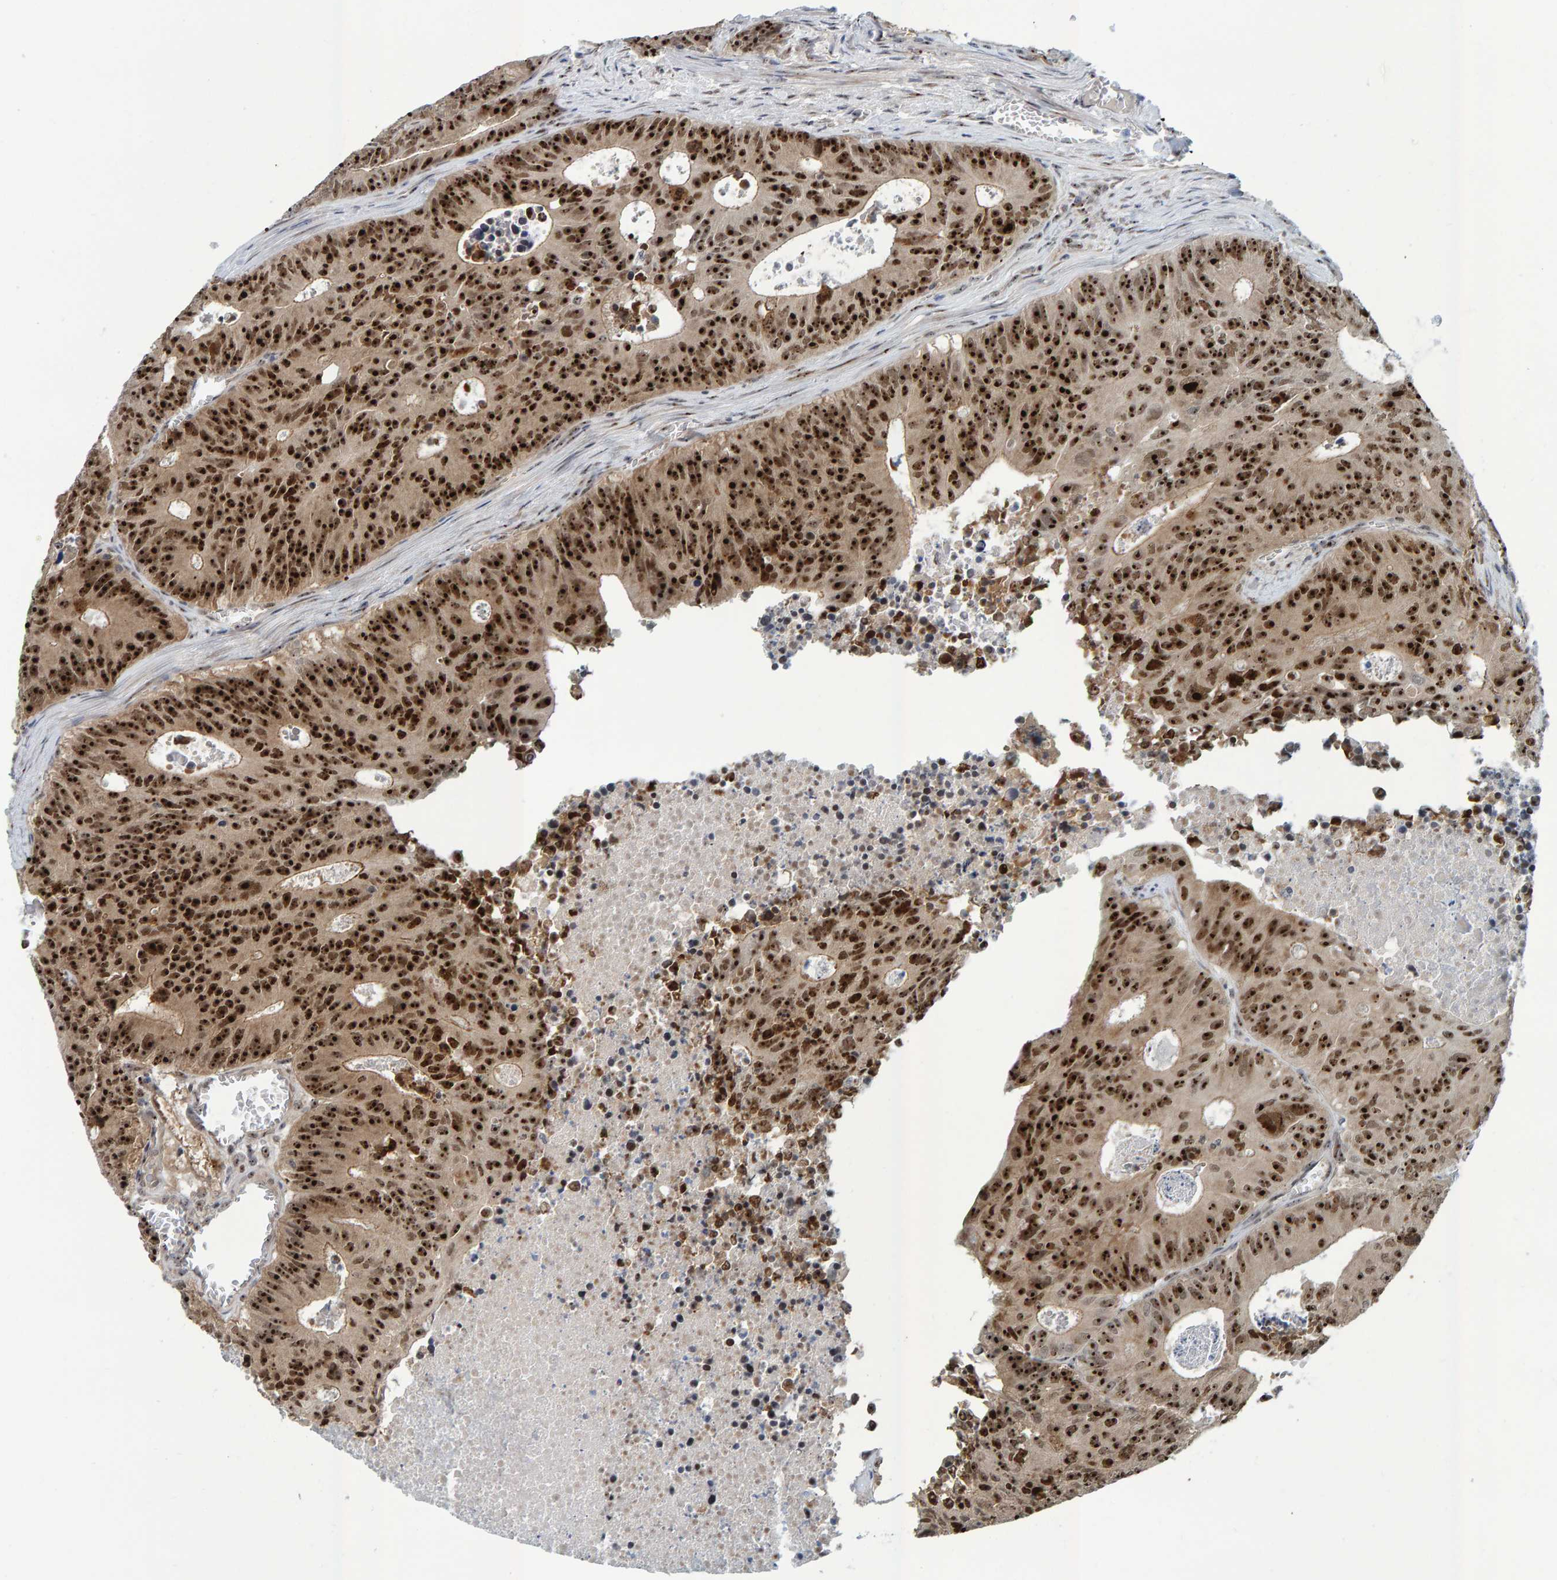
{"staining": {"intensity": "strong", "quantity": ">75%", "location": "nuclear"}, "tissue": "colorectal cancer", "cell_type": "Tumor cells", "image_type": "cancer", "snomed": [{"axis": "morphology", "description": "Adenocarcinoma, NOS"}, {"axis": "topography", "description": "Colon"}], "caption": "This is an image of immunohistochemistry (IHC) staining of colorectal cancer (adenocarcinoma), which shows strong expression in the nuclear of tumor cells.", "gene": "POLR1E", "patient": {"sex": "male", "age": 87}}